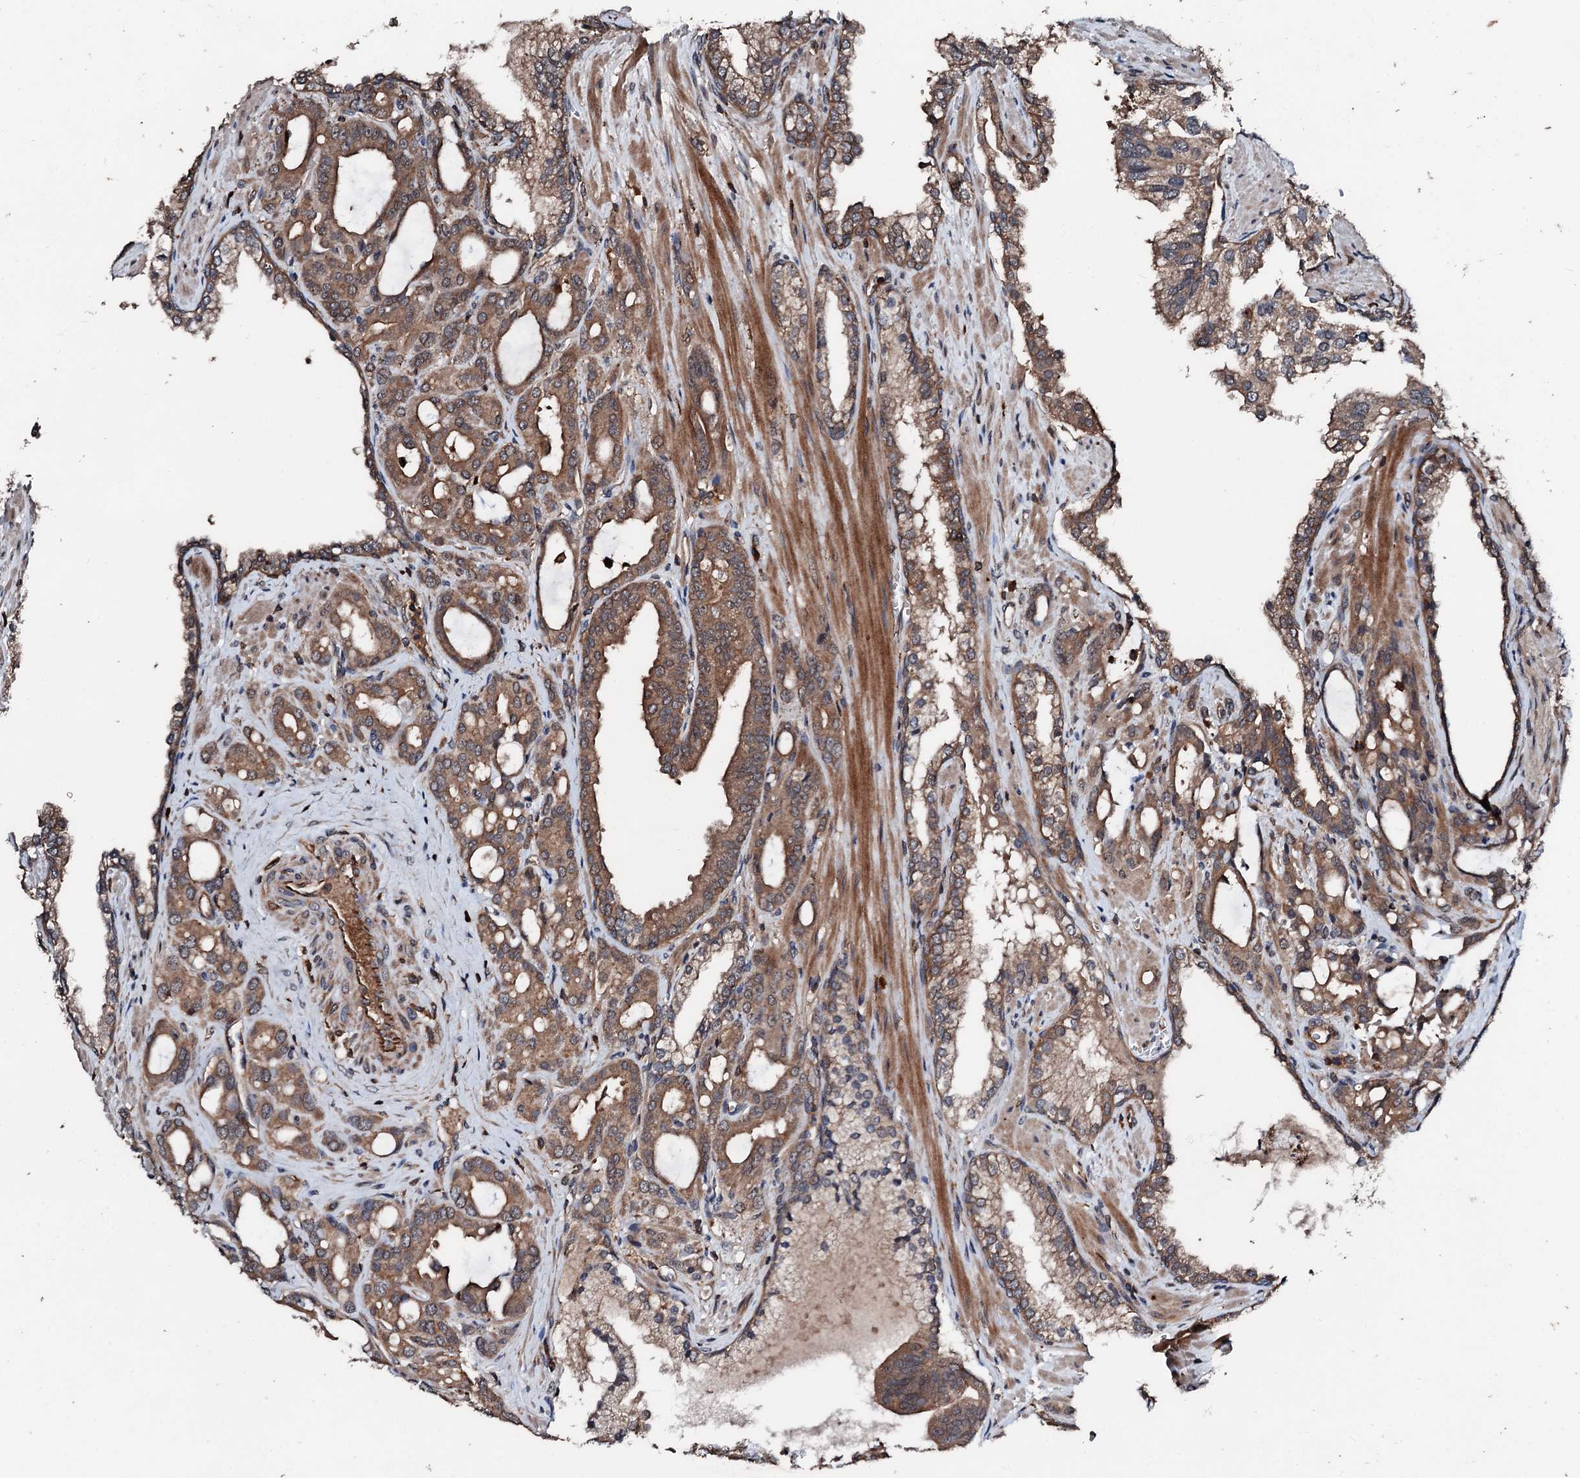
{"staining": {"intensity": "moderate", "quantity": ">75%", "location": "cytoplasmic/membranous"}, "tissue": "prostate cancer", "cell_type": "Tumor cells", "image_type": "cancer", "snomed": [{"axis": "morphology", "description": "Adenocarcinoma, High grade"}, {"axis": "topography", "description": "Prostate"}], "caption": "Protein staining of high-grade adenocarcinoma (prostate) tissue reveals moderate cytoplasmic/membranous staining in about >75% of tumor cells. Using DAB (3,3'-diaminobenzidine) (brown) and hematoxylin (blue) stains, captured at high magnification using brightfield microscopy.", "gene": "FGD4", "patient": {"sex": "male", "age": 72}}